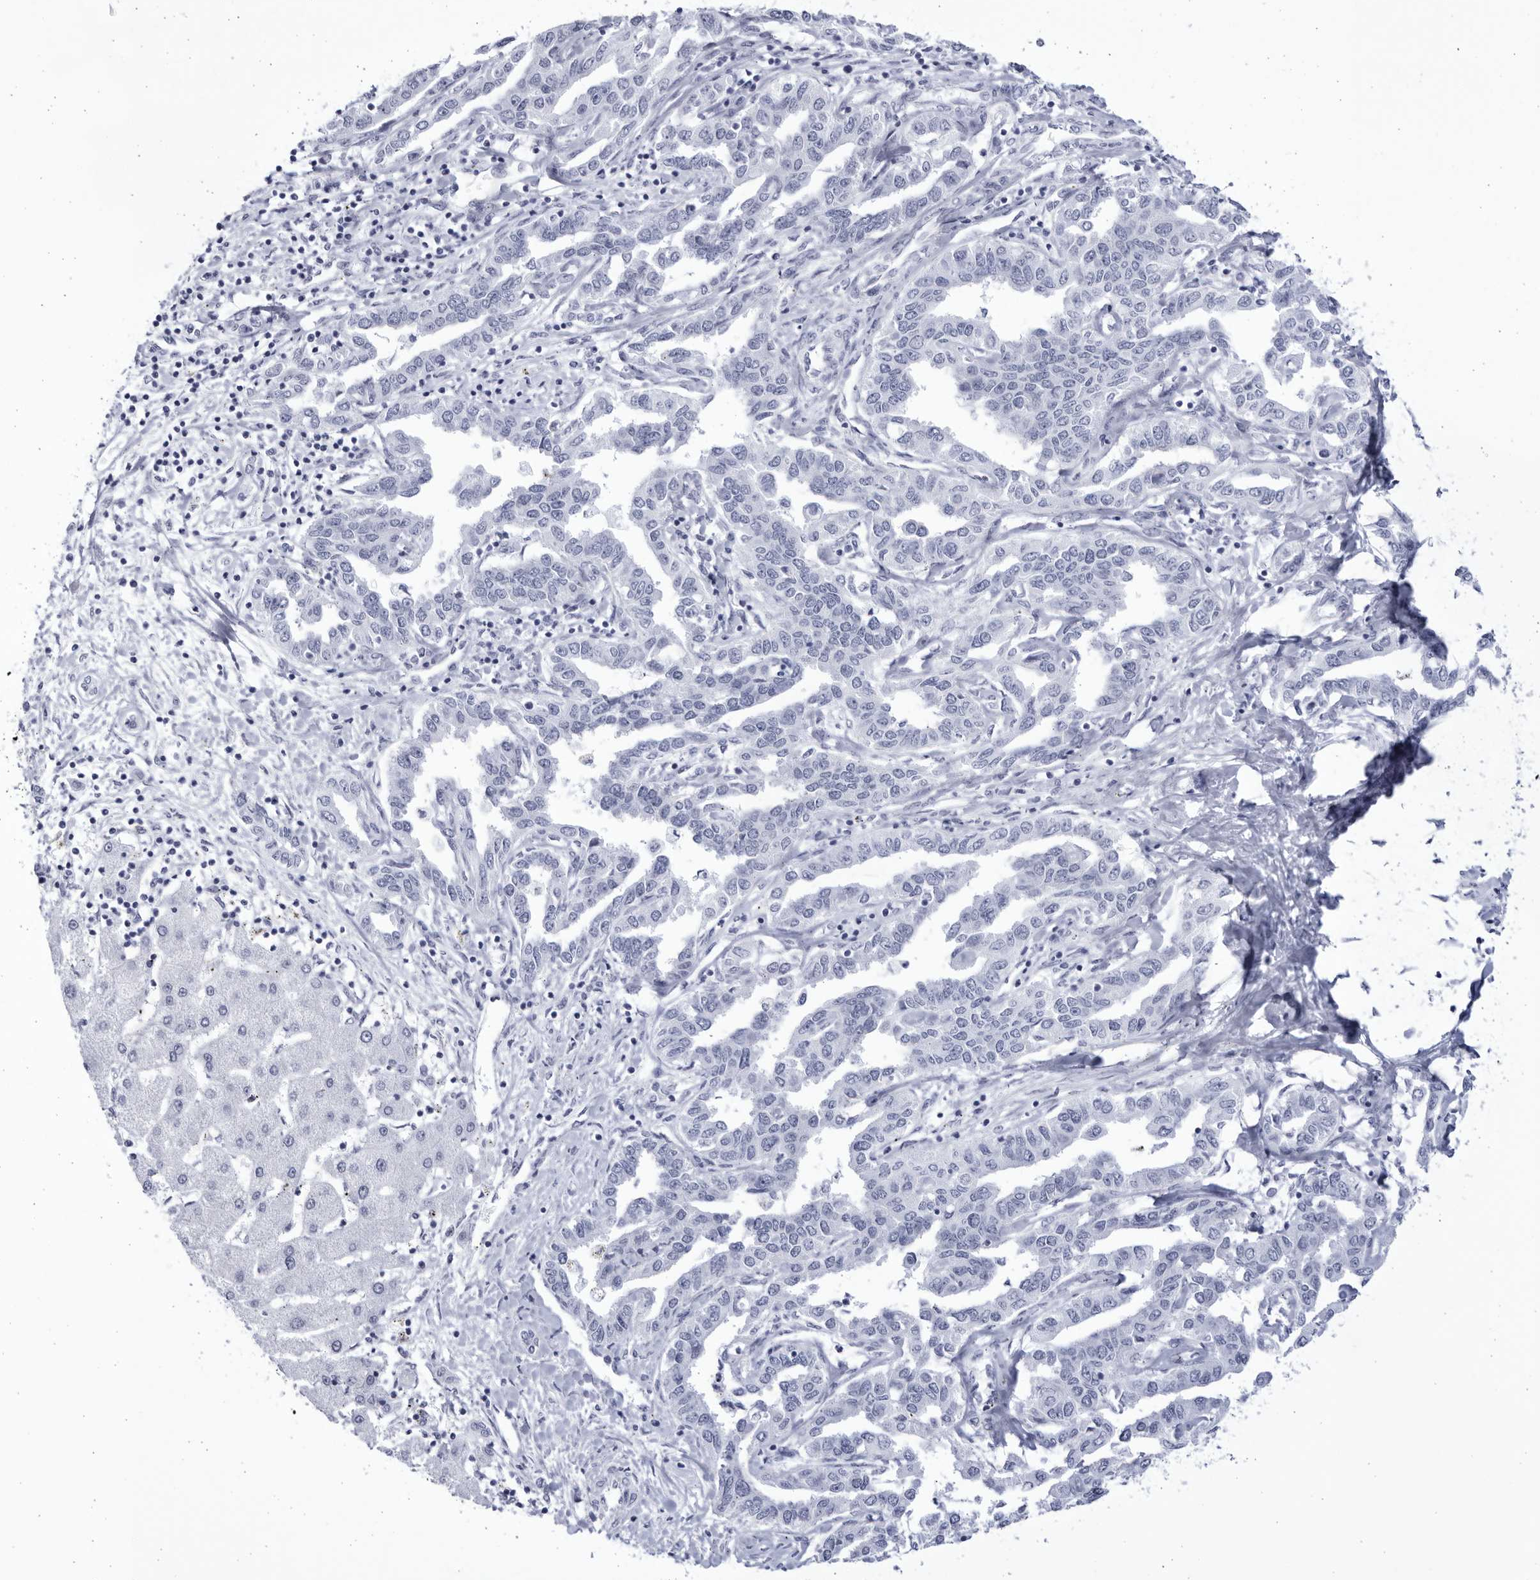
{"staining": {"intensity": "negative", "quantity": "none", "location": "none"}, "tissue": "liver cancer", "cell_type": "Tumor cells", "image_type": "cancer", "snomed": [{"axis": "morphology", "description": "Cholangiocarcinoma"}, {"axis": "topography", "description": "Liver"}], "caption": "Immunohistochemistry histopathology image of neoplastic tissue: human cholangiocarcinoma (liver) stained with DAB (3,3'-diaminobenzidine) displays no significant protein staining in tumor cells.", "gene": "CCDC181", "patient": {"sex": "male", "age": 59}}